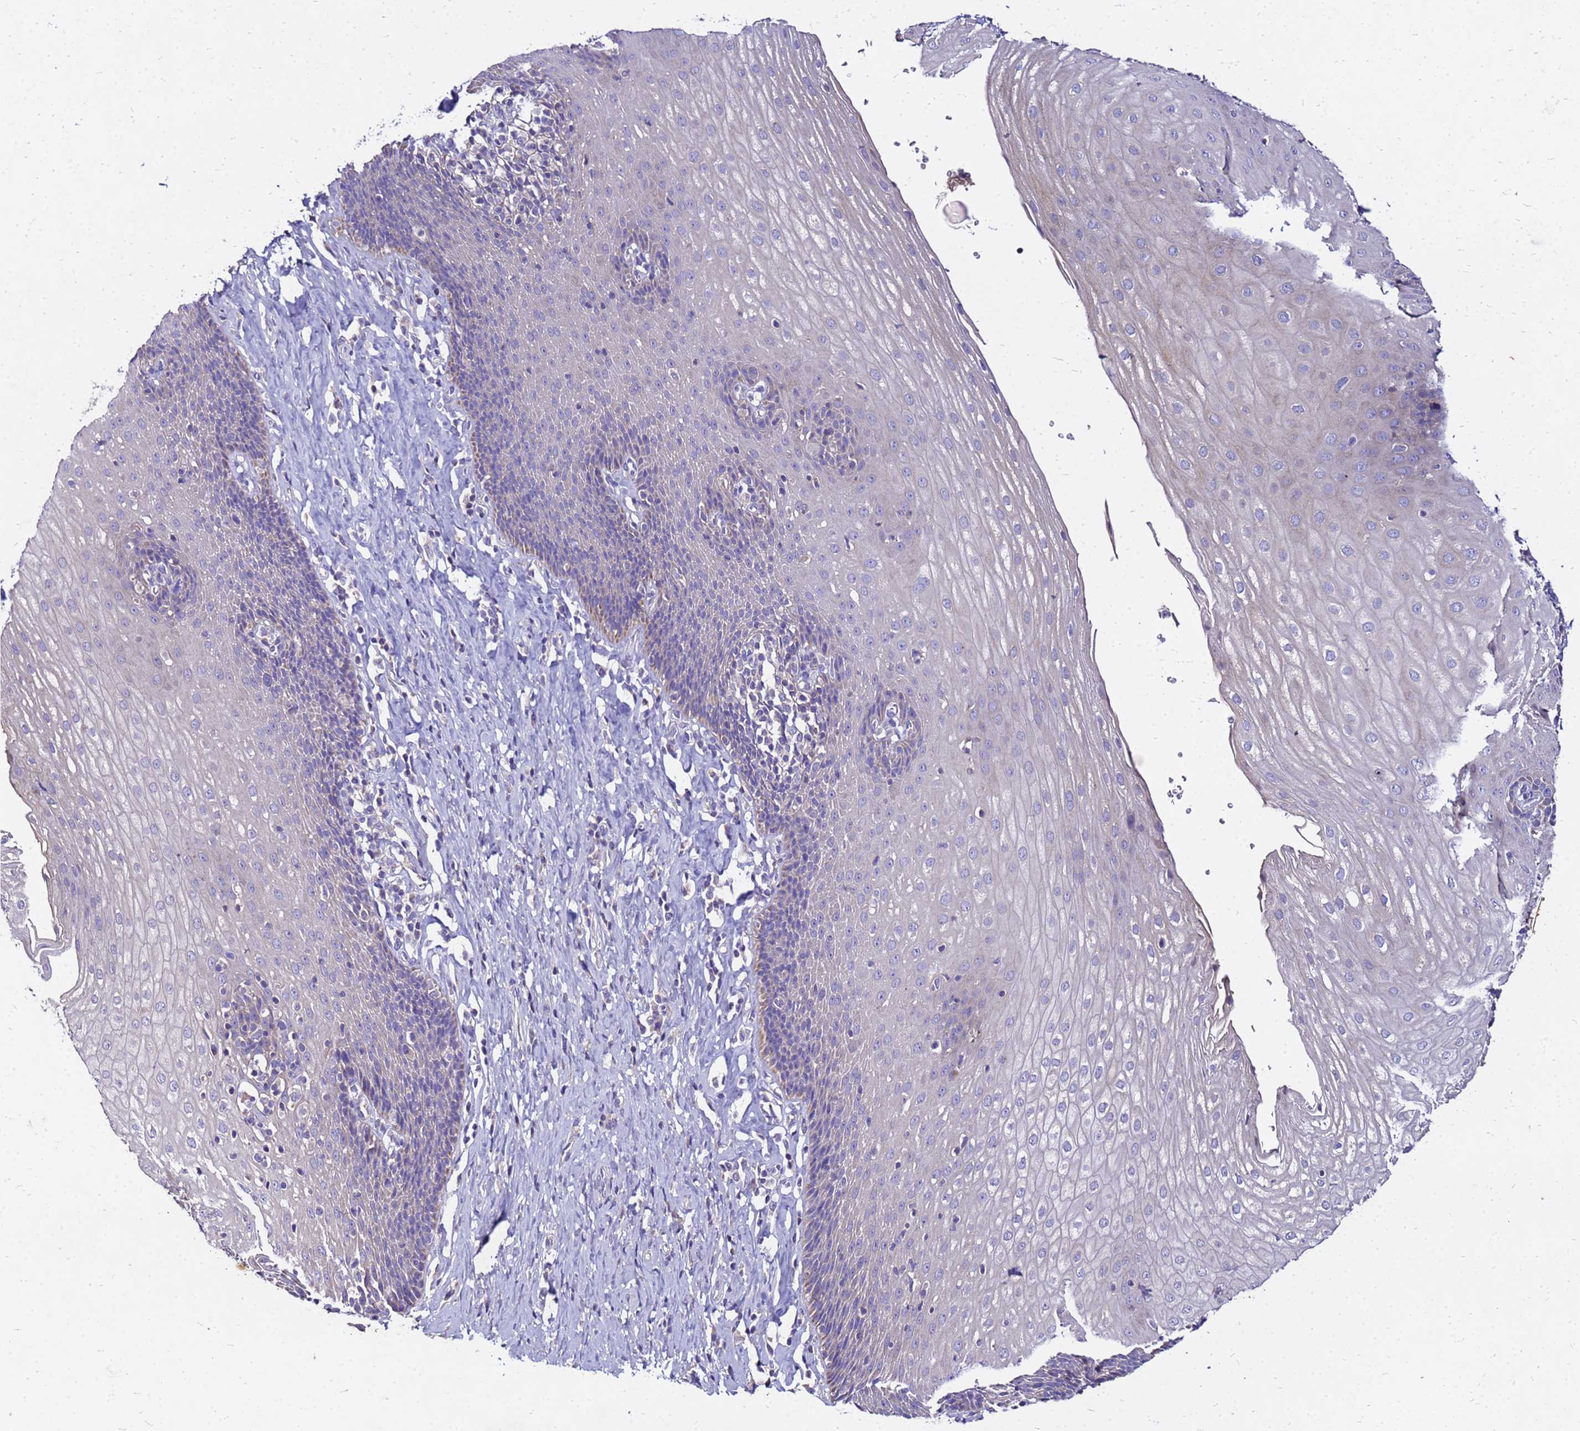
{"staining": {"intensity": "weak", "quantity": "<25%", "location": "cytoplasmic/membranous"}, "tissue": "esophagus", "cell_type": "Squamous epithelial cells", "image_type": "normal", "snomed": [{"axis": "morphology", "description": "Normal tissue, NOS"}, {"axis": "topography", "description": "Esophagus"}], "caption": "Protein analysis of normal esophagus exhibits no significant staining in squamous epithelial cells.", "gene": "COX14", "patient": {"sex": "female", "age": 61}}